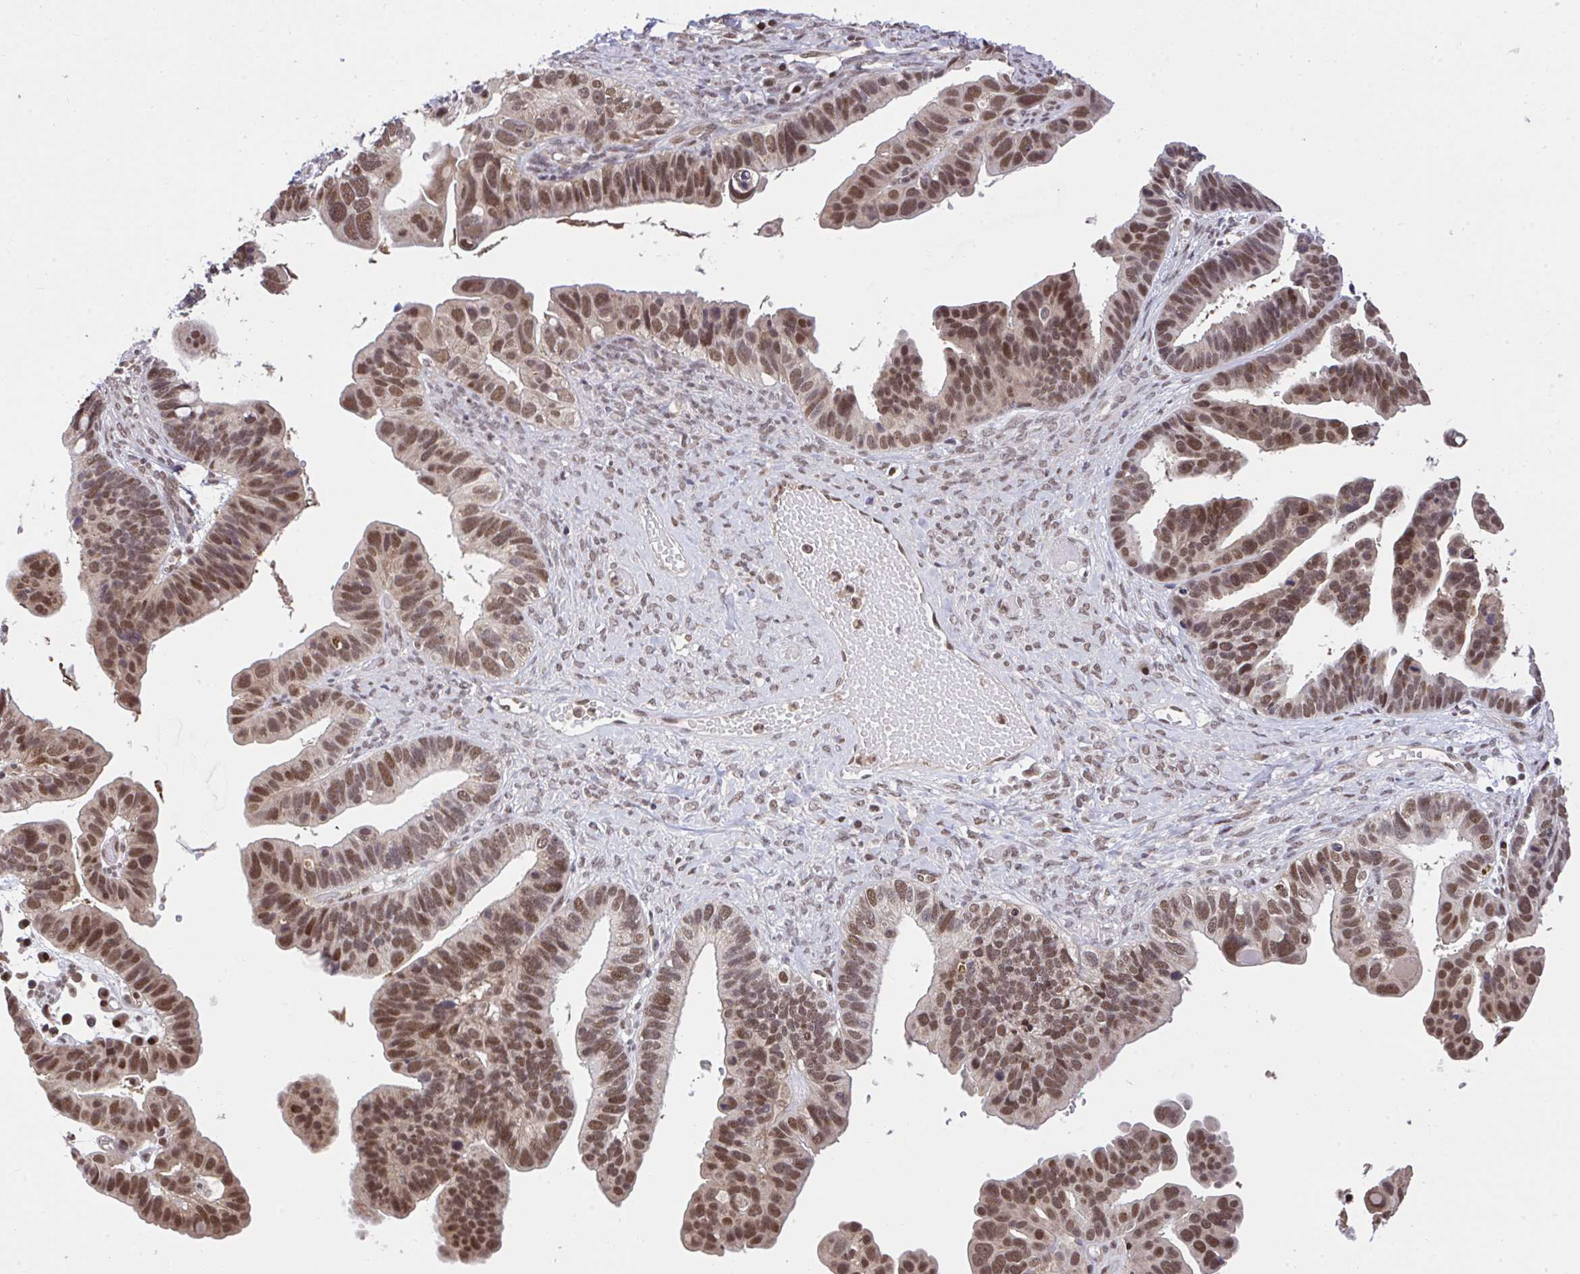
{"staining": {"intensity": "moderate", "quantity": ">75%", "location": "nuclear"}, "tissue": "ovarian cancer", "cell_type": "Tumor cells", "image_type": "cancer", "snomed": [{"axis": "morphology", "description": "Cystadenocarcinoma, serous, NOS"}, {"axis": "topography", "description": "Ovary"}], "caption": "Ovarian cancer (serous cystadenocarcinoma) stained for a protein (brown) shows moderate nuclear positive positivity in approximately >75% of tumor cells.", "gene": "GLIS3", "patient": {"sex": "female", "age": 56}}